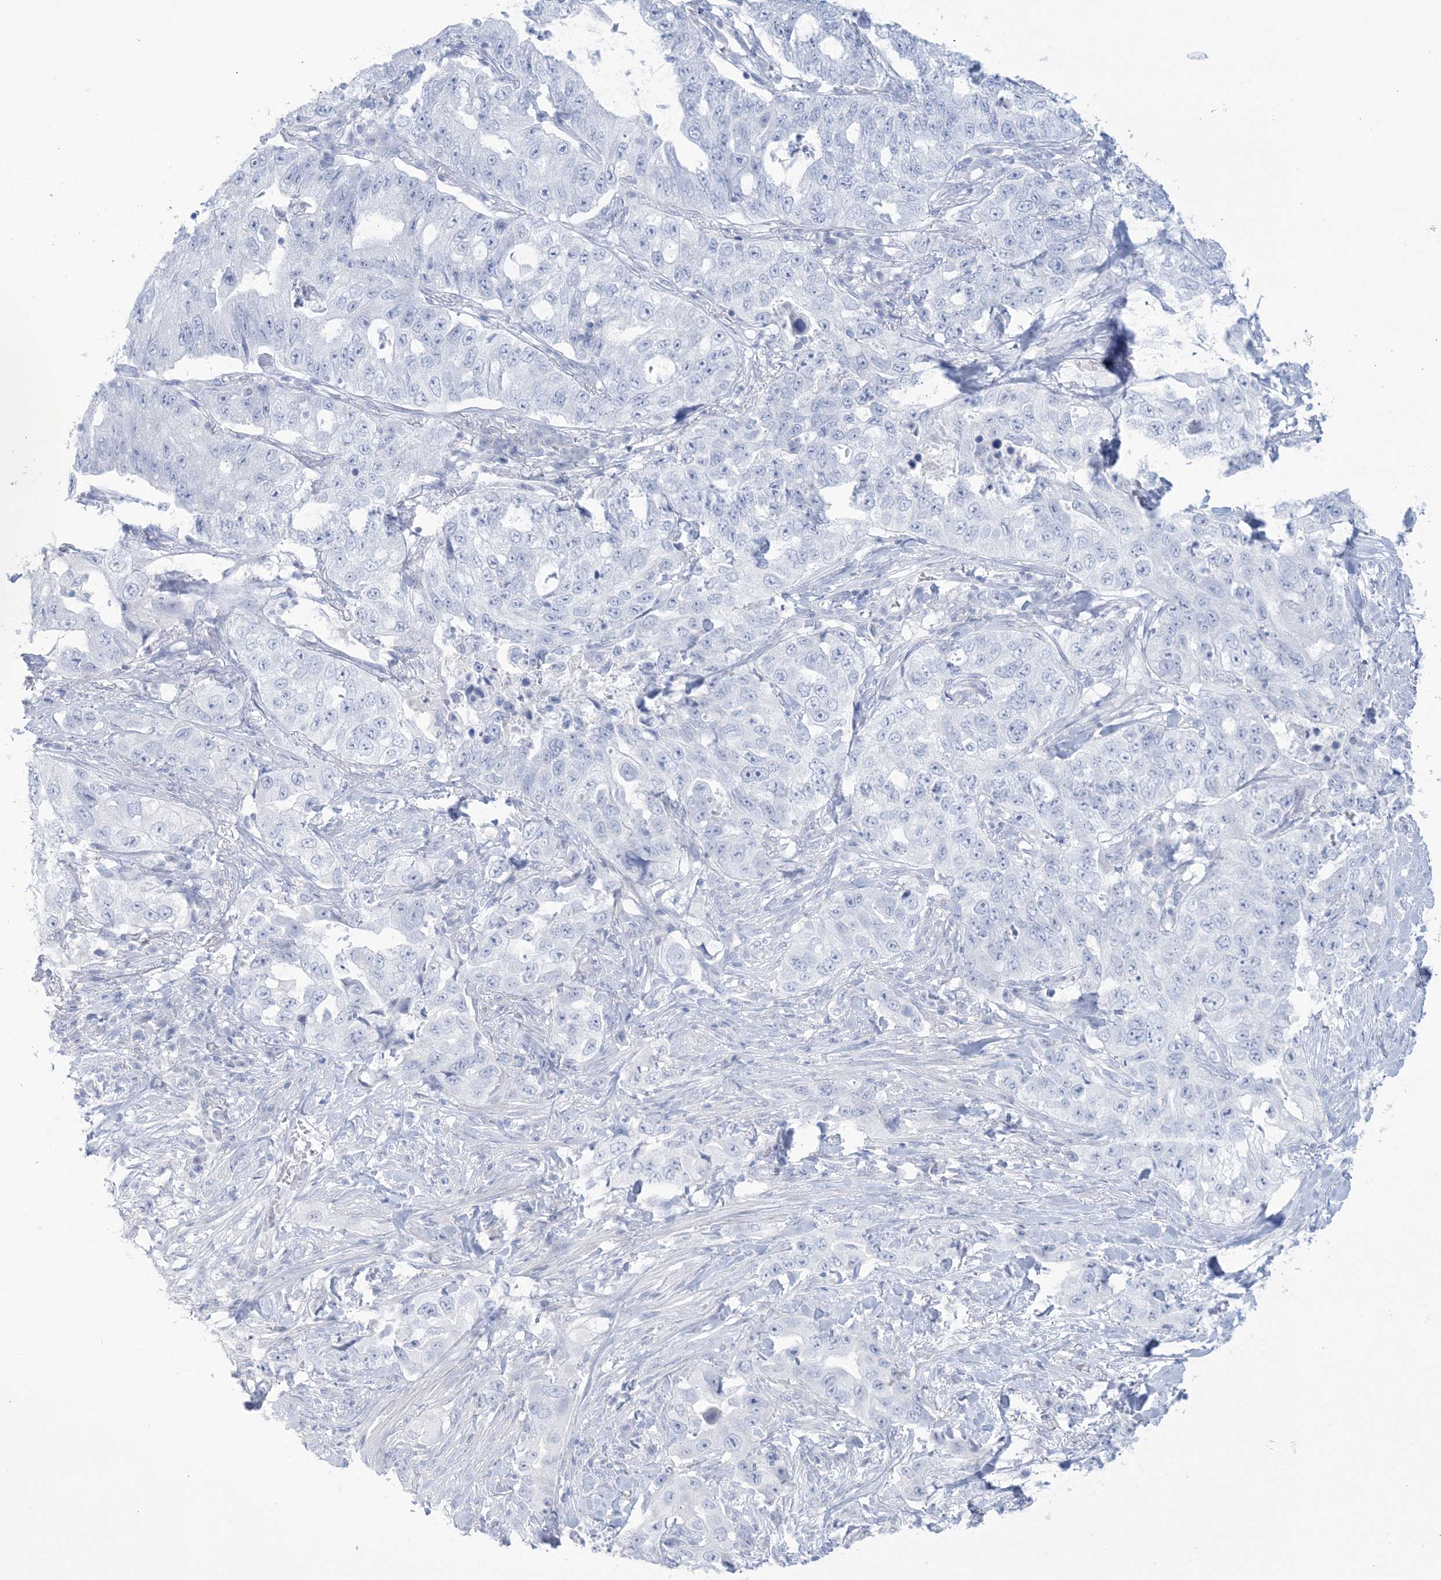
{"staining": {"intensity": "negative", "quantity": "none", "location": "none"}, "tissue": "lung cancer", "cell_type": "Tumor cells", "image_type": "cancer", "snomed": [{"axis": "morphology", "description": "Adenocarcinoma, NOS"}, {"axis": "topography", "description": "Lung"}], "caption": "High power microscopy image of an immunohistochemistry photomicrograph of lung cancer (adenocarcinoma), revealing no significant staining in tumor cells.", "gene": "AGXT", "patient": {"sex": "female", "age": 51}}